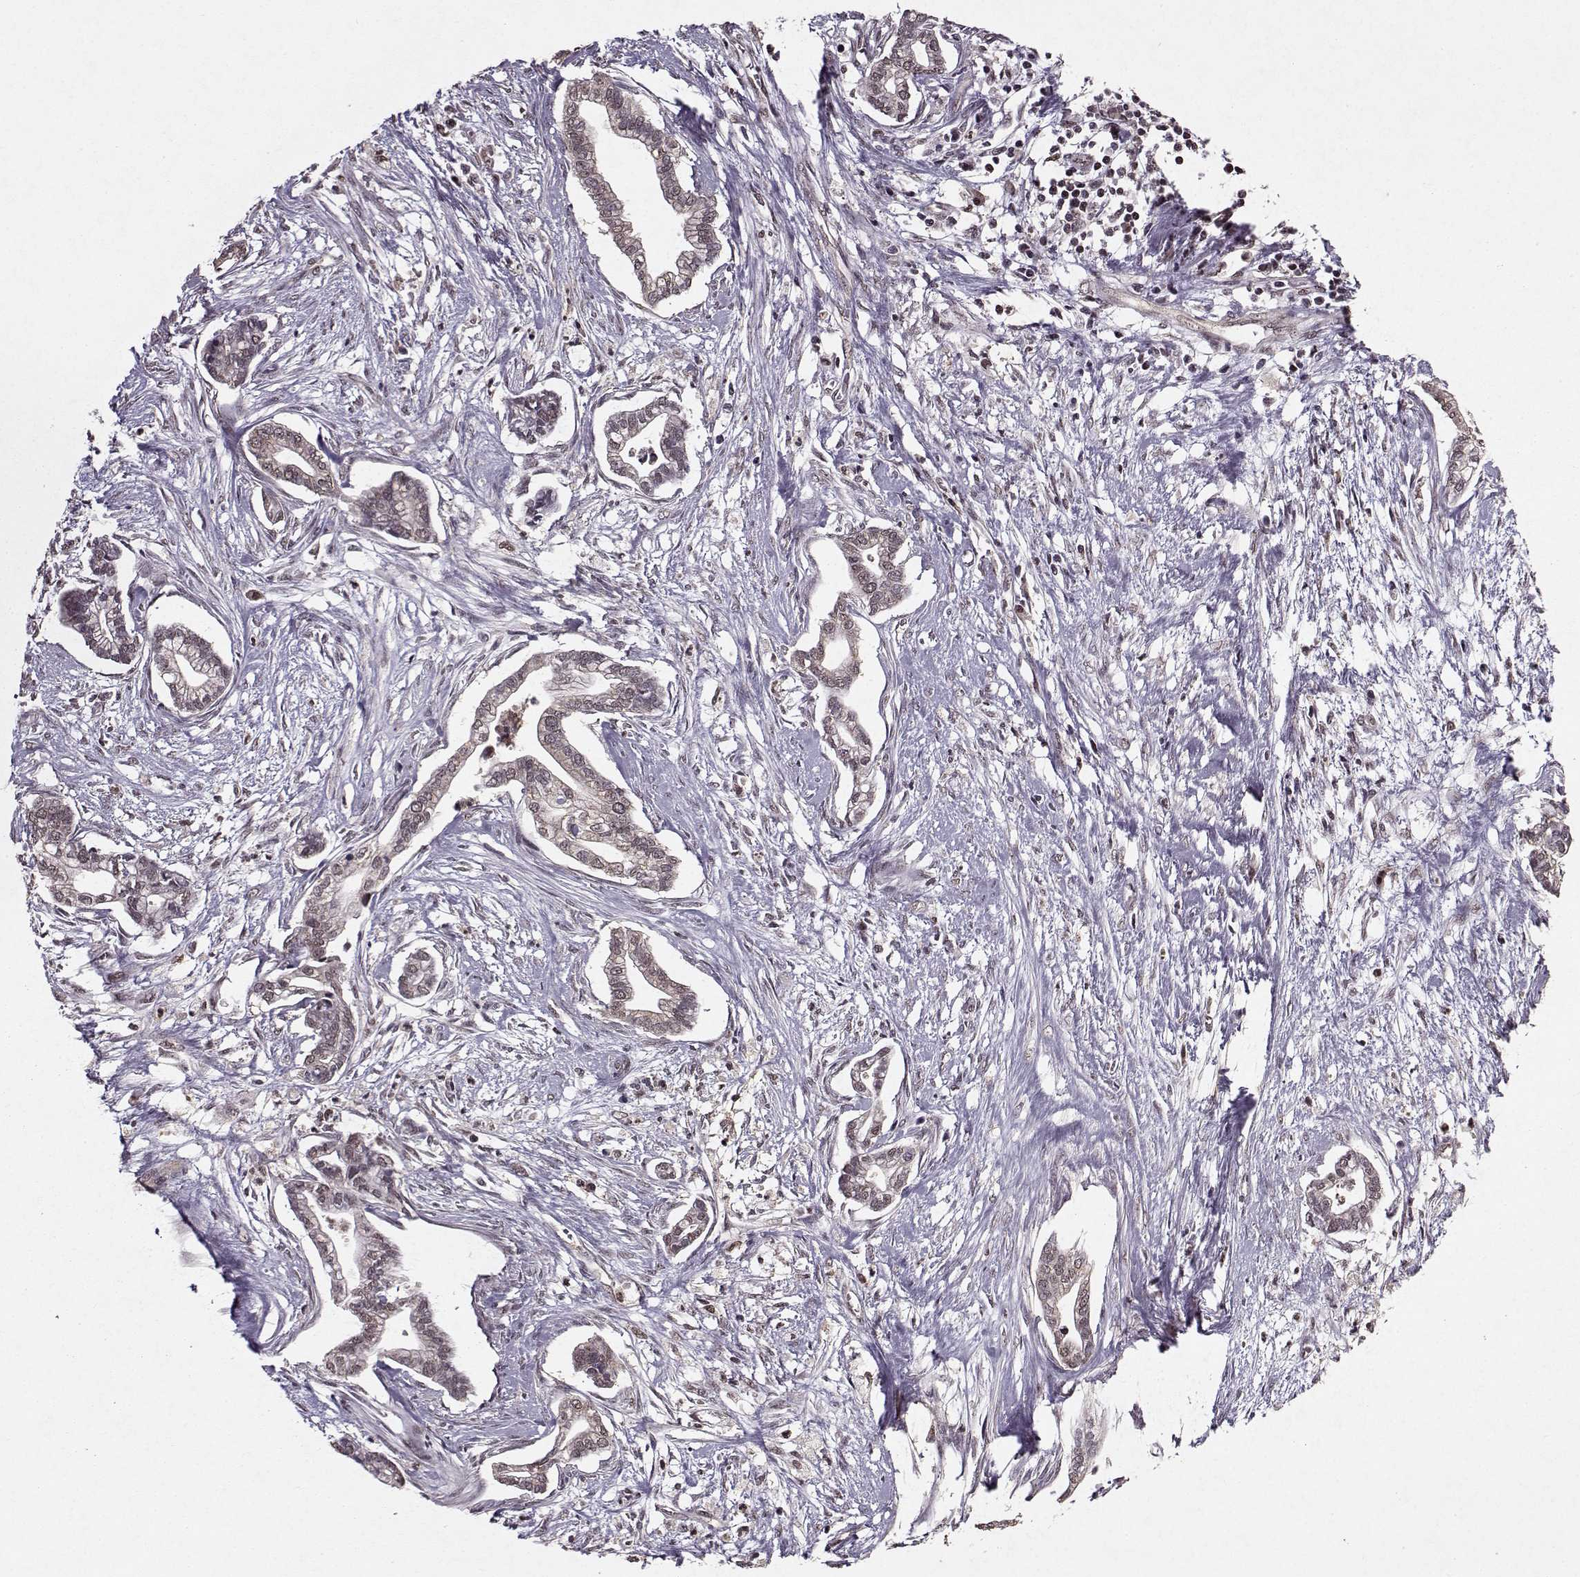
{"staining": {"intensity": "negative", "quantity": "none", "location": "none"}, "tissue": "cervical cancer", "cell_type": "Tumor cells", "image_type": "cancer", "snomed": [{"axis": "morphology", "description": "Adenocarcinoma, NOS"}, {"axis": "topography", "description": "Cervix"}], "caption": "DAB (3,3'-diaminobenzidine) immunohistochemical staining of human cervical adenocarcinoma reveals no significant staining in tumor cells.", "gene": "PSMA7", "patient": {"sex": "female", "age": 62}}